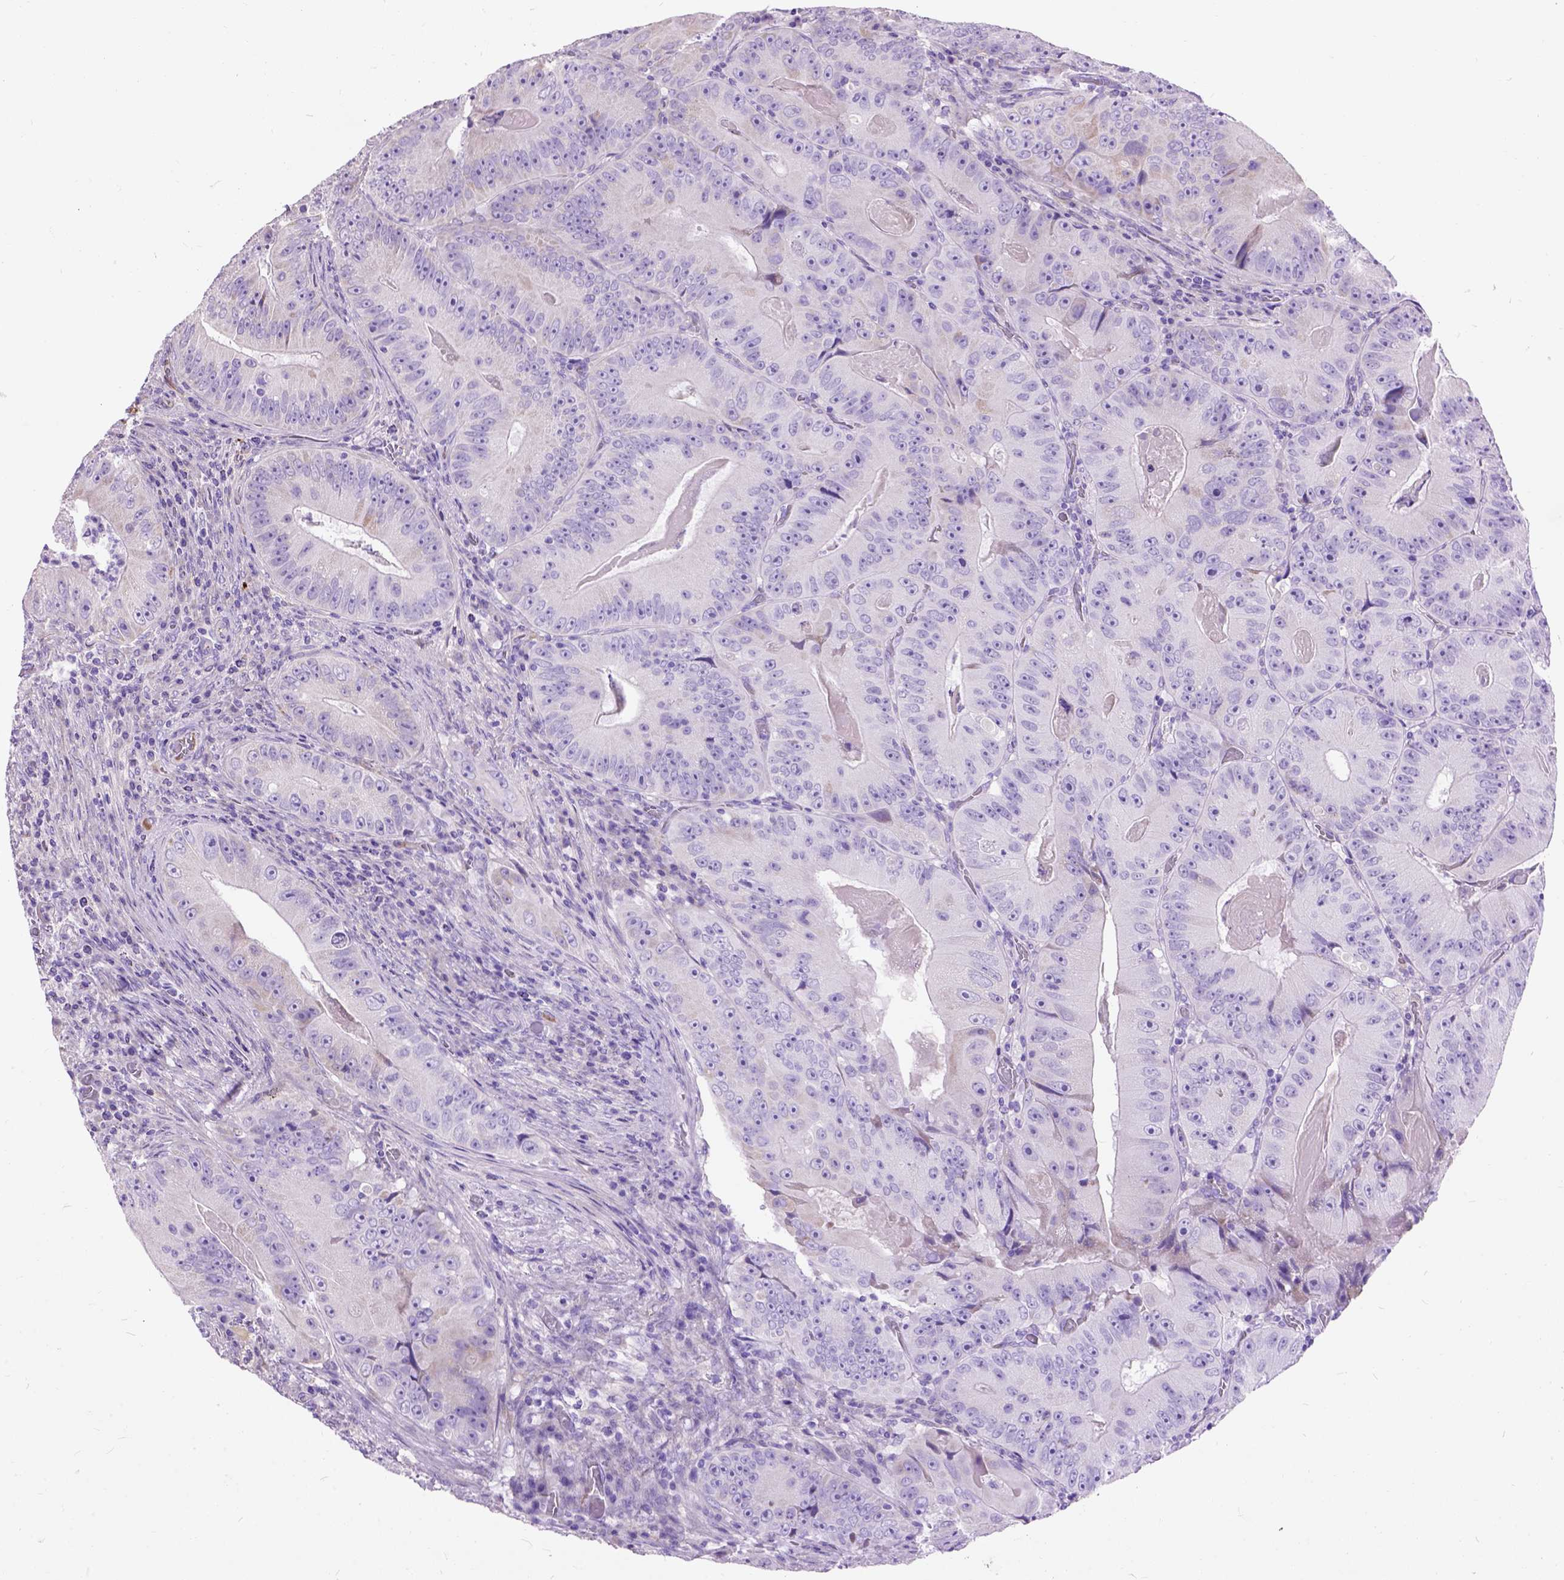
{"staining": {"intensity": "negative", "quantity": "none", "location": "none"}, "tissue": "colorectal cancer", "cell_type": "Tumor cells", "image_type": "cancer", "snomed": [{"axis": "morphology", "description": "Adenocarcinoma, NOS"}, {"axis": "topography", "description": "Colon"}], "caption": "Immunohistochemistry photomicrograph of human adenocarcinoma (colorectal) stained for a protein (brown), which exhibits no positivity in tumor cells. (Brightfield microscopy of DAB (3,3'-diaminobenzidine) IHC at high magnification).", "gene": "MAPT", "patient": {"sex": "female", "age": 86}}